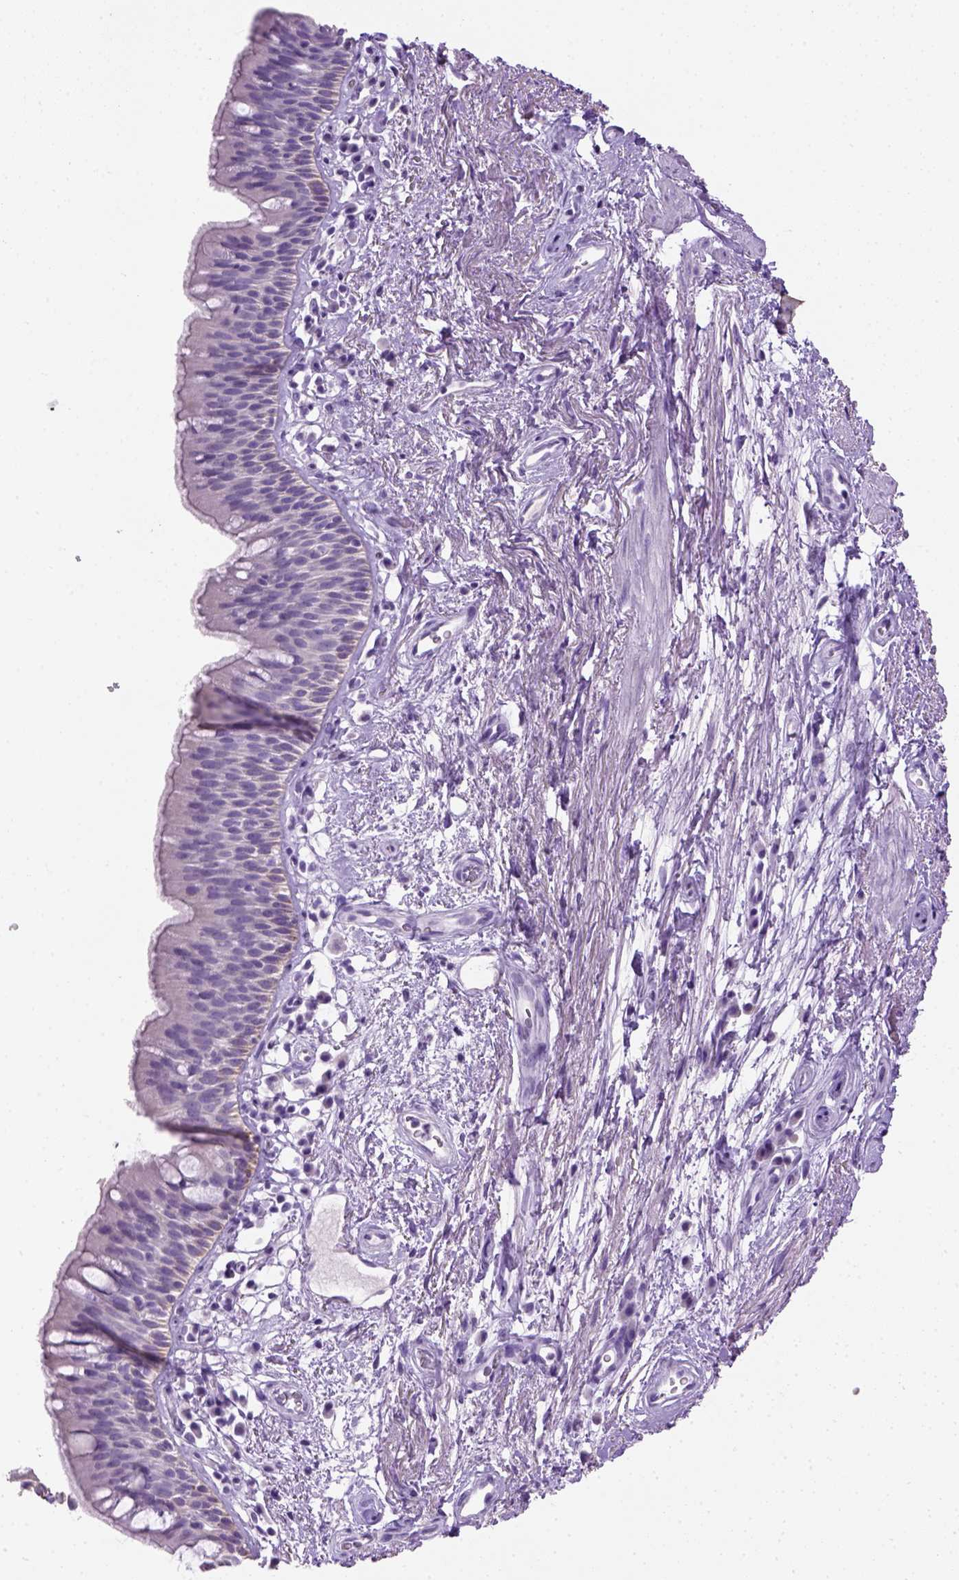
{"staining": {"intensity": "negative", "quantity": "none", "location": "none"}, "tissue": "bronchus", "cell_type": "Respiratory epithelial cells", "image_type": "normal", "snomed": [{"axis": "morphology", "description": "Normal tissue, NOS"}, {"axis": "topography", "description": "Cartilage tissue"}, {"axis": "topography", "description": "Bronchus"}], "caption": "Respiratory epithelial cells show no significant positivity in benign bronchus.", "gene": "CYP24A1", "patient": {"sex": "male", "age": 58}}